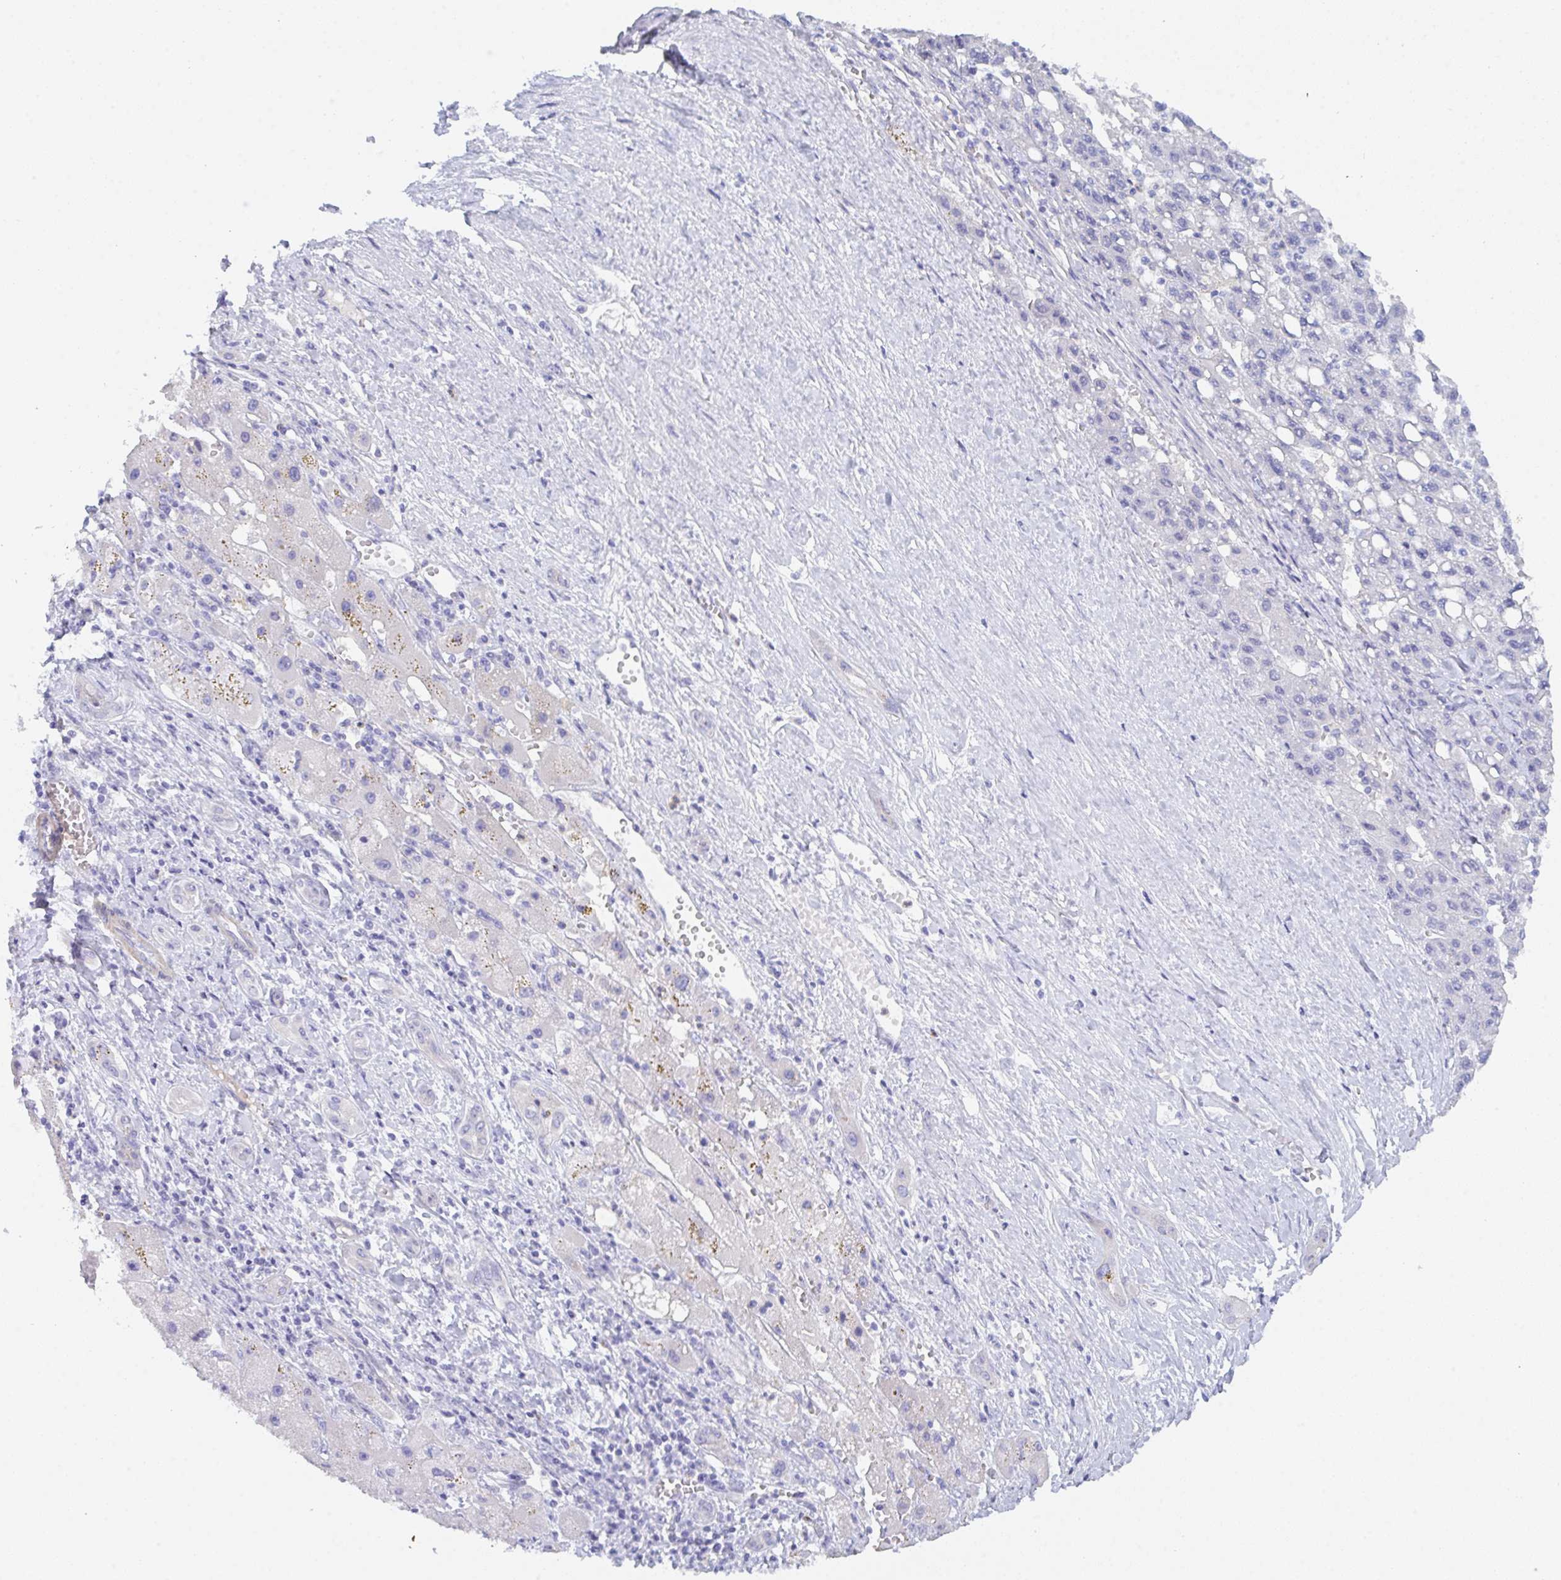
{"staining": {"intensity": "negative", "quantity": "none", "location": "none"}, "tissue": "liver cancer", "cell_type": "Tumor cells", "image_type": "cancer", "snomed": [{"axis": "morphology", "description": "Carcinoma, Hepatocellular, NOS"}, {"axis": "topography", "description": "Liver"}], "caption": "Immunohistochemistry histopathology image of neoplastic tissue: human hepatocellular carcinoma (liver) stained with DAB exhibits no significant protein expression in tumor cells. (DAB (3,3'-diaminobenzidine) IHC with hematoxylin counter stain).", "gene": "CEP170B", "patient": {"sex": "female", "age": 82}}